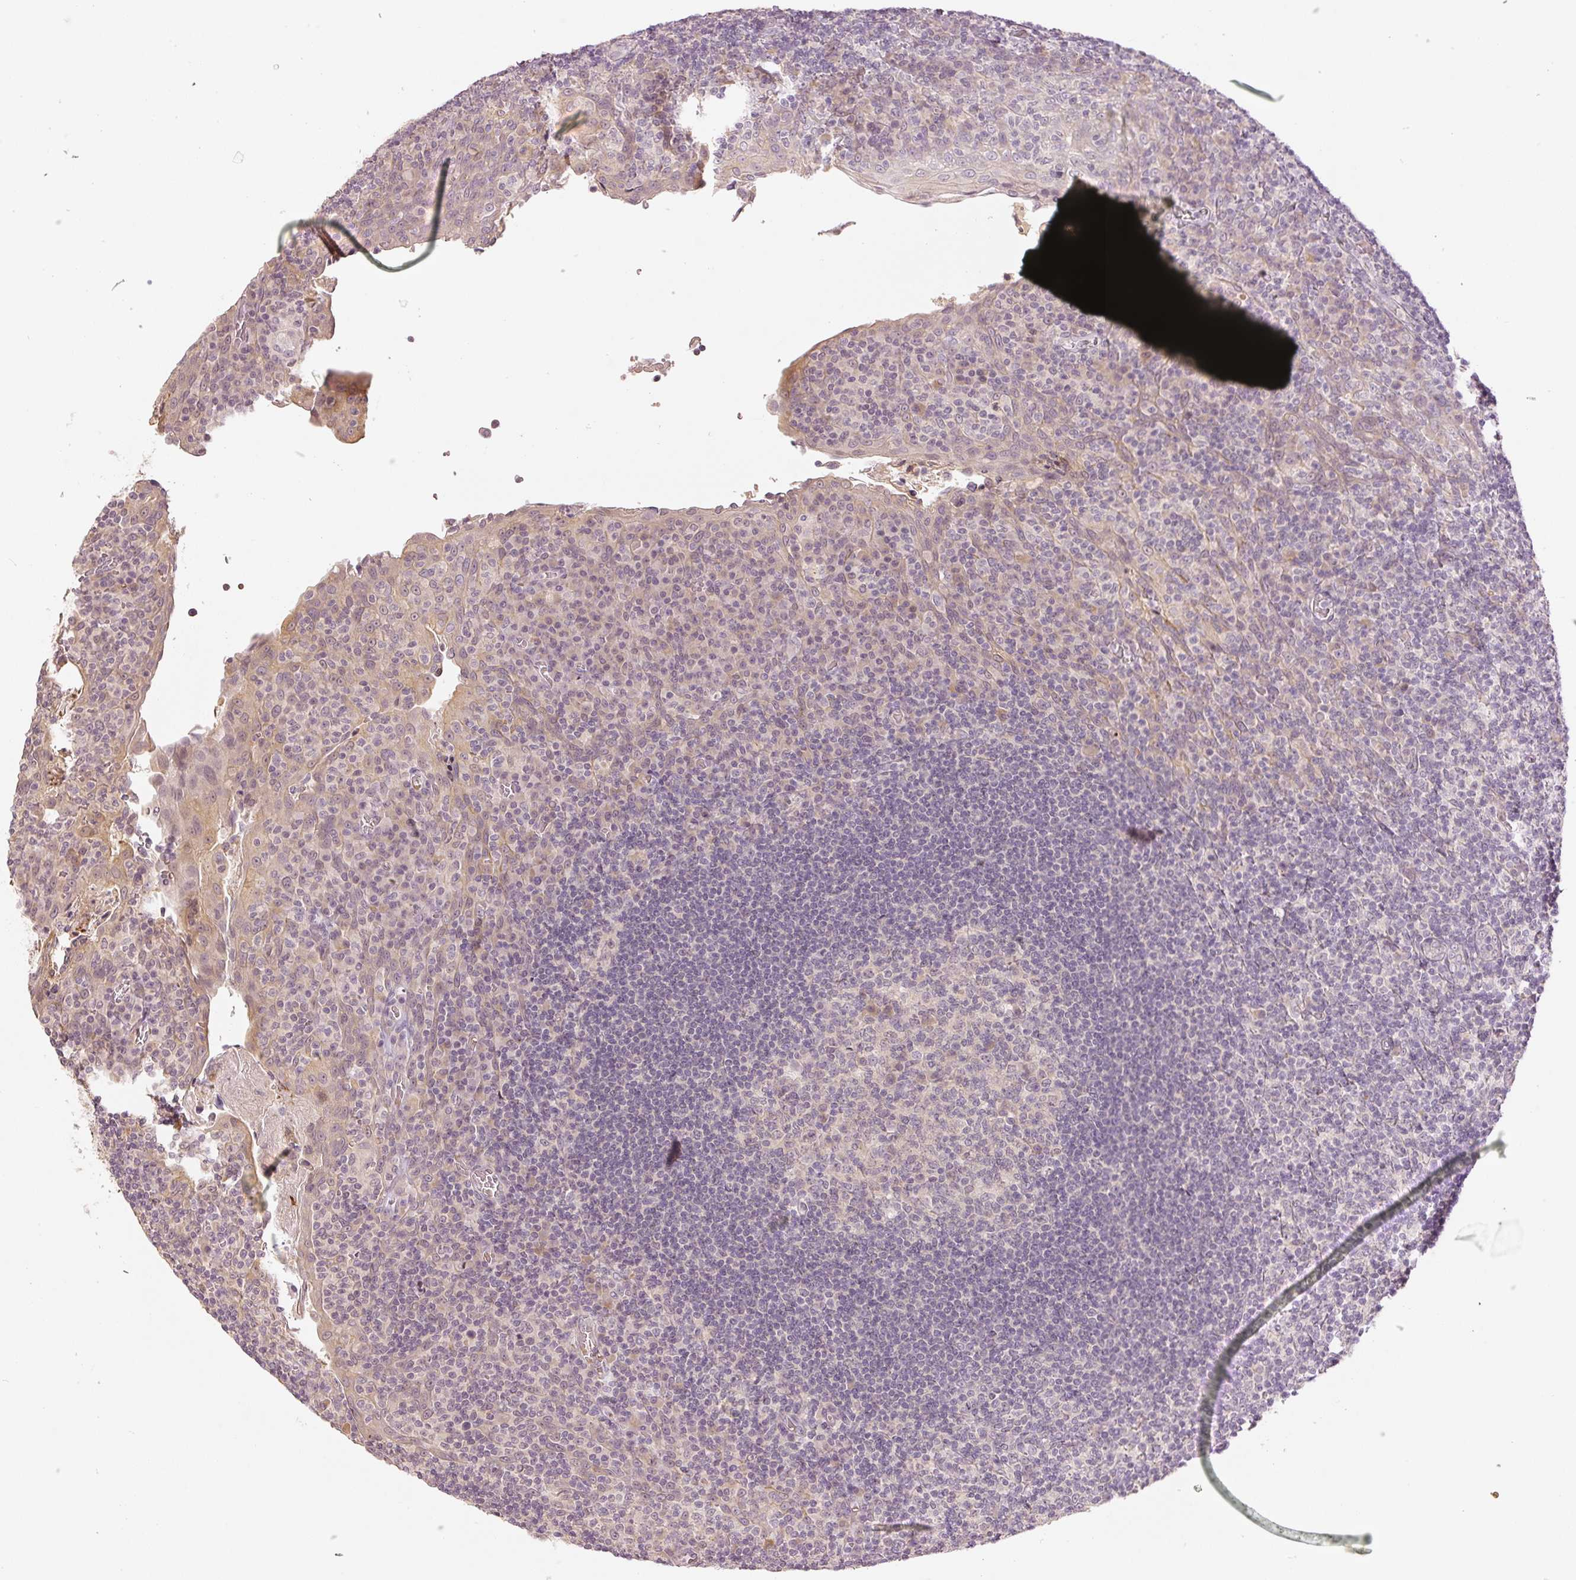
{"staining": {"intensity": "weak", "quantity": "25%-75%", "location": "nuclear"}, "tissue": "tonsil", "cell_type": "Germinal center cells", "image_type": "normal", "snomed": [{"axis": "morphology", "description": "Normal tissue, NOS"}, {"axis": "topography", "description": "Tonsil"}], "caption": "Approximately 25%-75% of germinal center cells in normal tonsil reveal weak nuclear protein positivity as visualized by brown immunohistochemical staining.", "gene": "GZMA", "patient": {"sex": "male", "age": 17}}